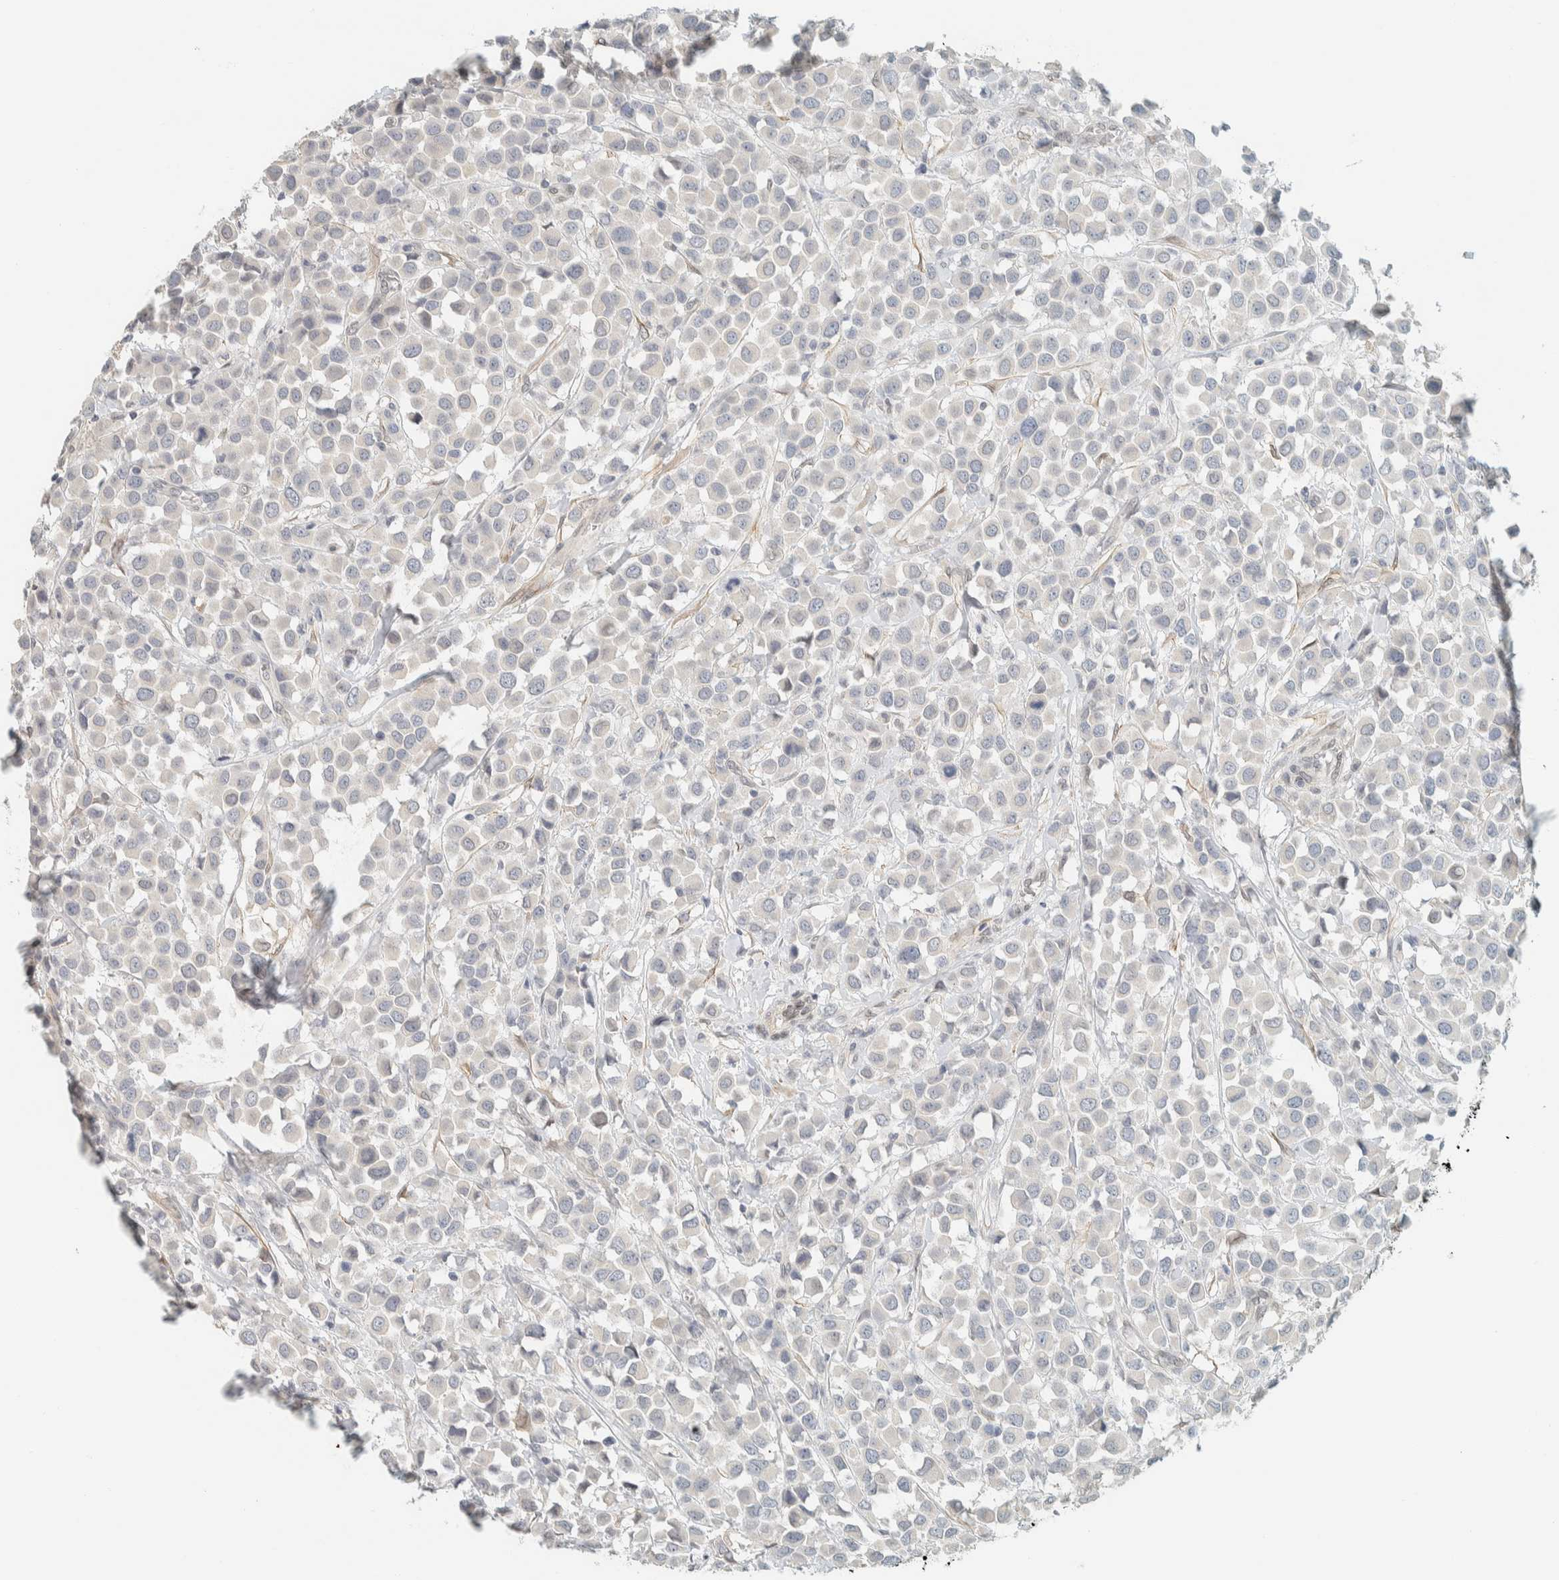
{"staining": {"intensity": "negative", "quantity": "none", "location": "none"}, "tissue": "breast cancer", "cell_type": "Tumor cells", "image_type": "cancer", "snomed": [{"axis": "morphology", "description": "Duct carcinoma"}, {"axis": "topography", "description": "Breast"}], "caption": "Immunohistochemistry (IHC) of breast cancer (infiltrating ductal carcinoma) demonstrates no expression in tumor cells. (Stains: DAB IHC with hematoxylin counter stain, Microscopy: brightfield microscopy at high magnification).", "gene": "C1QTNF12", "patient": {"sex": "female", "age": 61}}